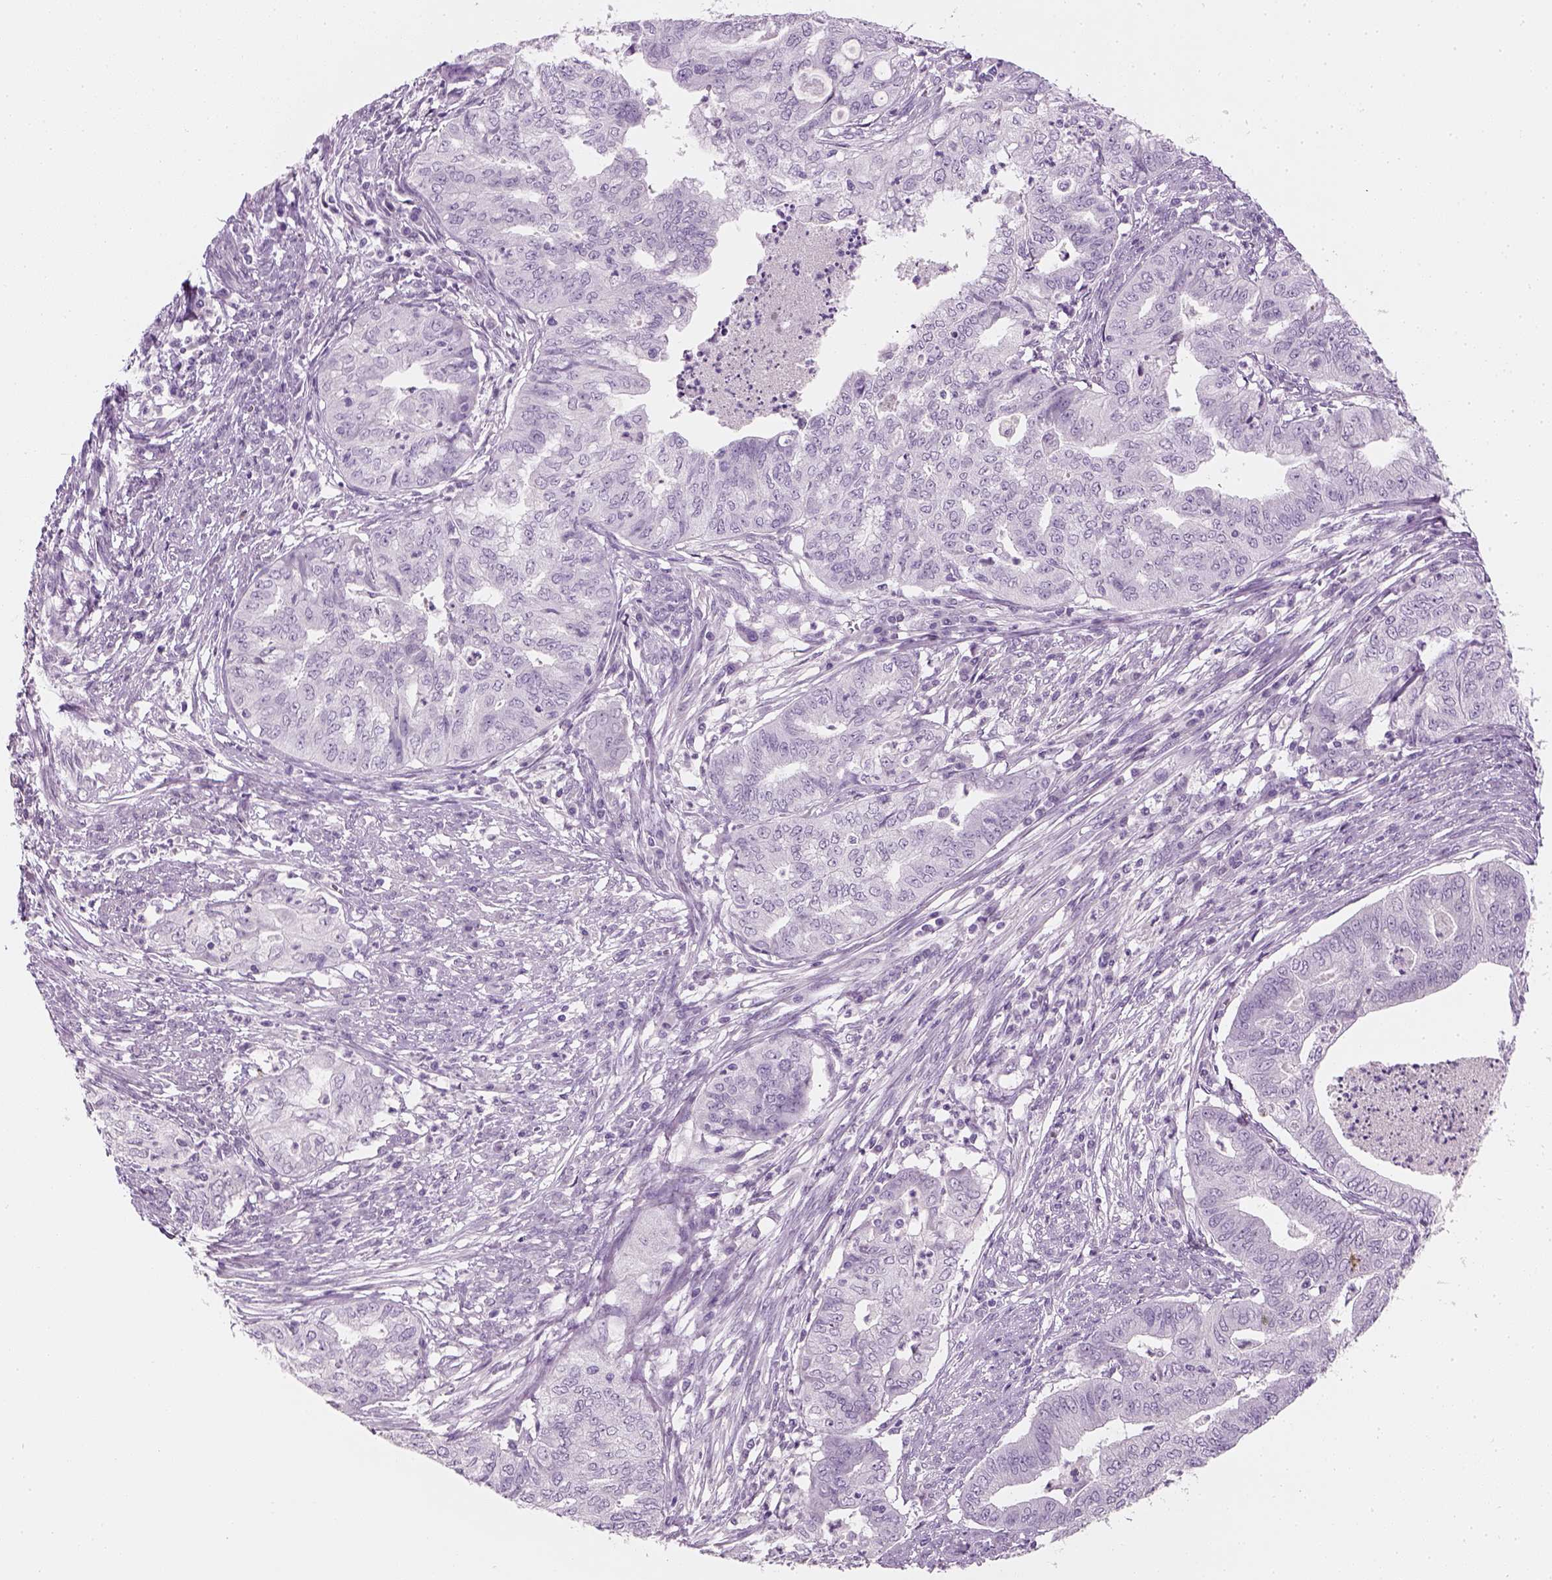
{"staining": {"intensity": "negative", "quantity": "none", "location": "none"}, "tissue": "endometrial cancer", "cell_type": "Tumor cells", "image_type": "cancer", "snomed": [{"axis": "morphology", "description": "Adenocarcinoma, NOS"}, {"axis": "topography", "description": "Endometrium"}], "caption": "An immunohistochemistry image of adenocarcinoma (endometrial) is shown. There is no staining in tumor cells of adenocarcinoma (endometrial). (DAB immunohistochemistry (IHC) with hematoxylin counter stain).", "gene": "TH", "patient": {"sex": "female", "age": 79}}